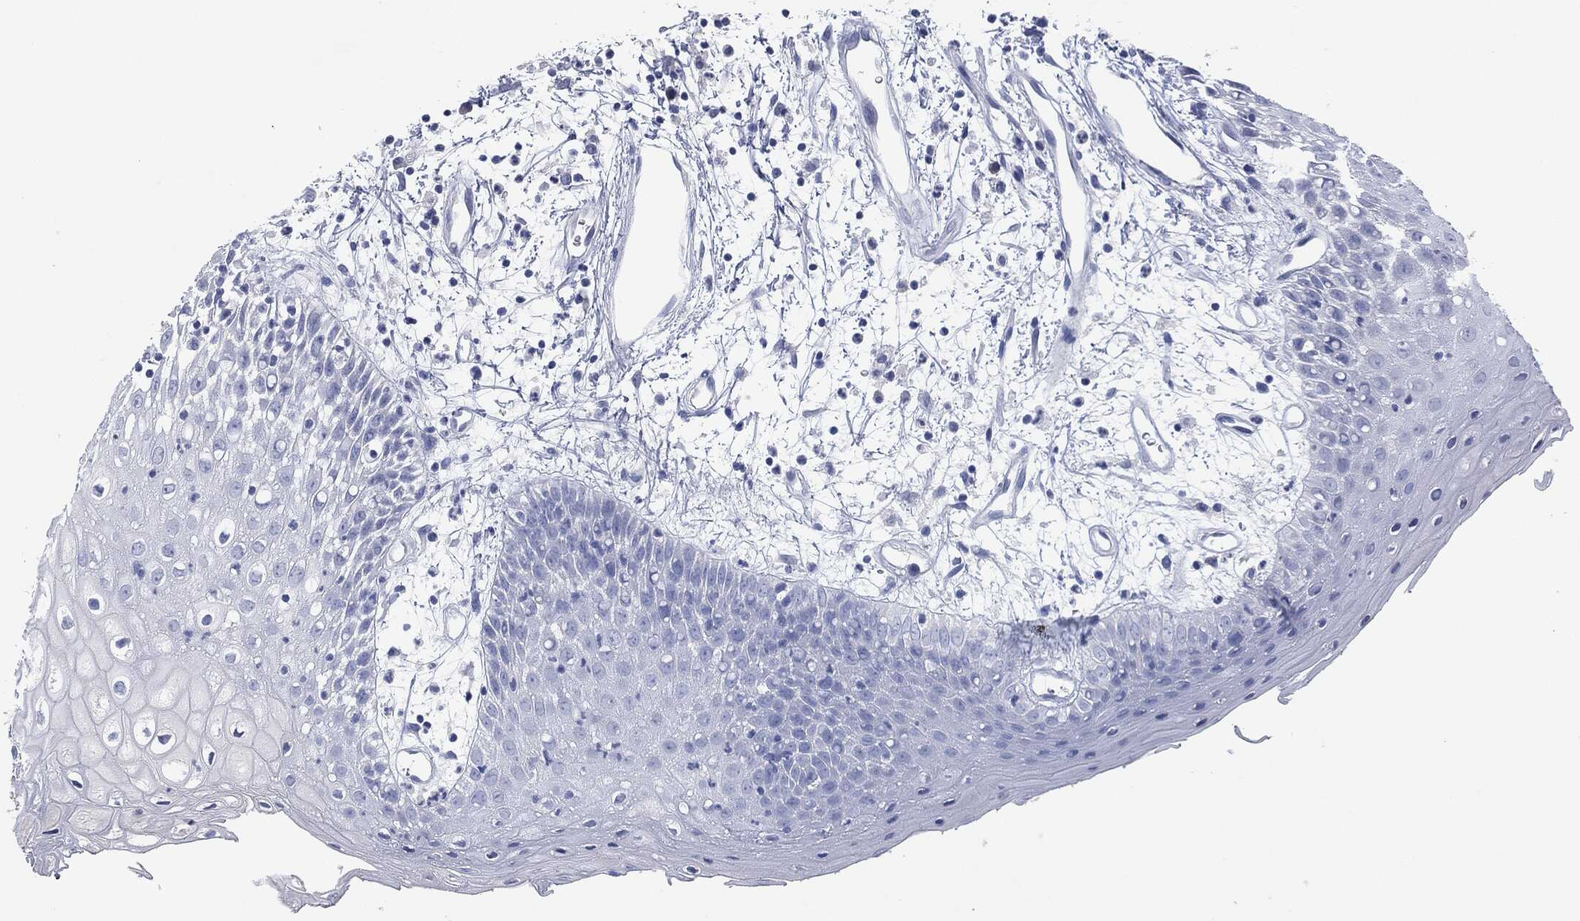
{"staining": {"intensity": "negative", "quantity": "none", "location": "none"}, "tissue": "oral mucosa", "cell_type": "Squamous epithelial cells", "image_type": "normal", "snomed": [{"axis": "morphology", "description": "Normal tissue, NOS"}, {"axis": "morphology", "description": "Squamous cell carcinoma, NOS"}, {"axis": "topography", "description": "Skeletal muscle"}, {"axis": "topography", "description": "Oral tissue"}, {"axis": "topography", "description": "Head-Neck"}], "caption": "High power microscopy photomicrograph of an IHC micrograph of unremarkable oral mucosa, revealing no significant staining in squamous epithelial cells. Brightfield microscopy of IHC stained with DAB (brown) and hematoxylin (blue), captured at high magnification.", "gene": "MUC16", "patient": {"sex": "female", "age": 84}}